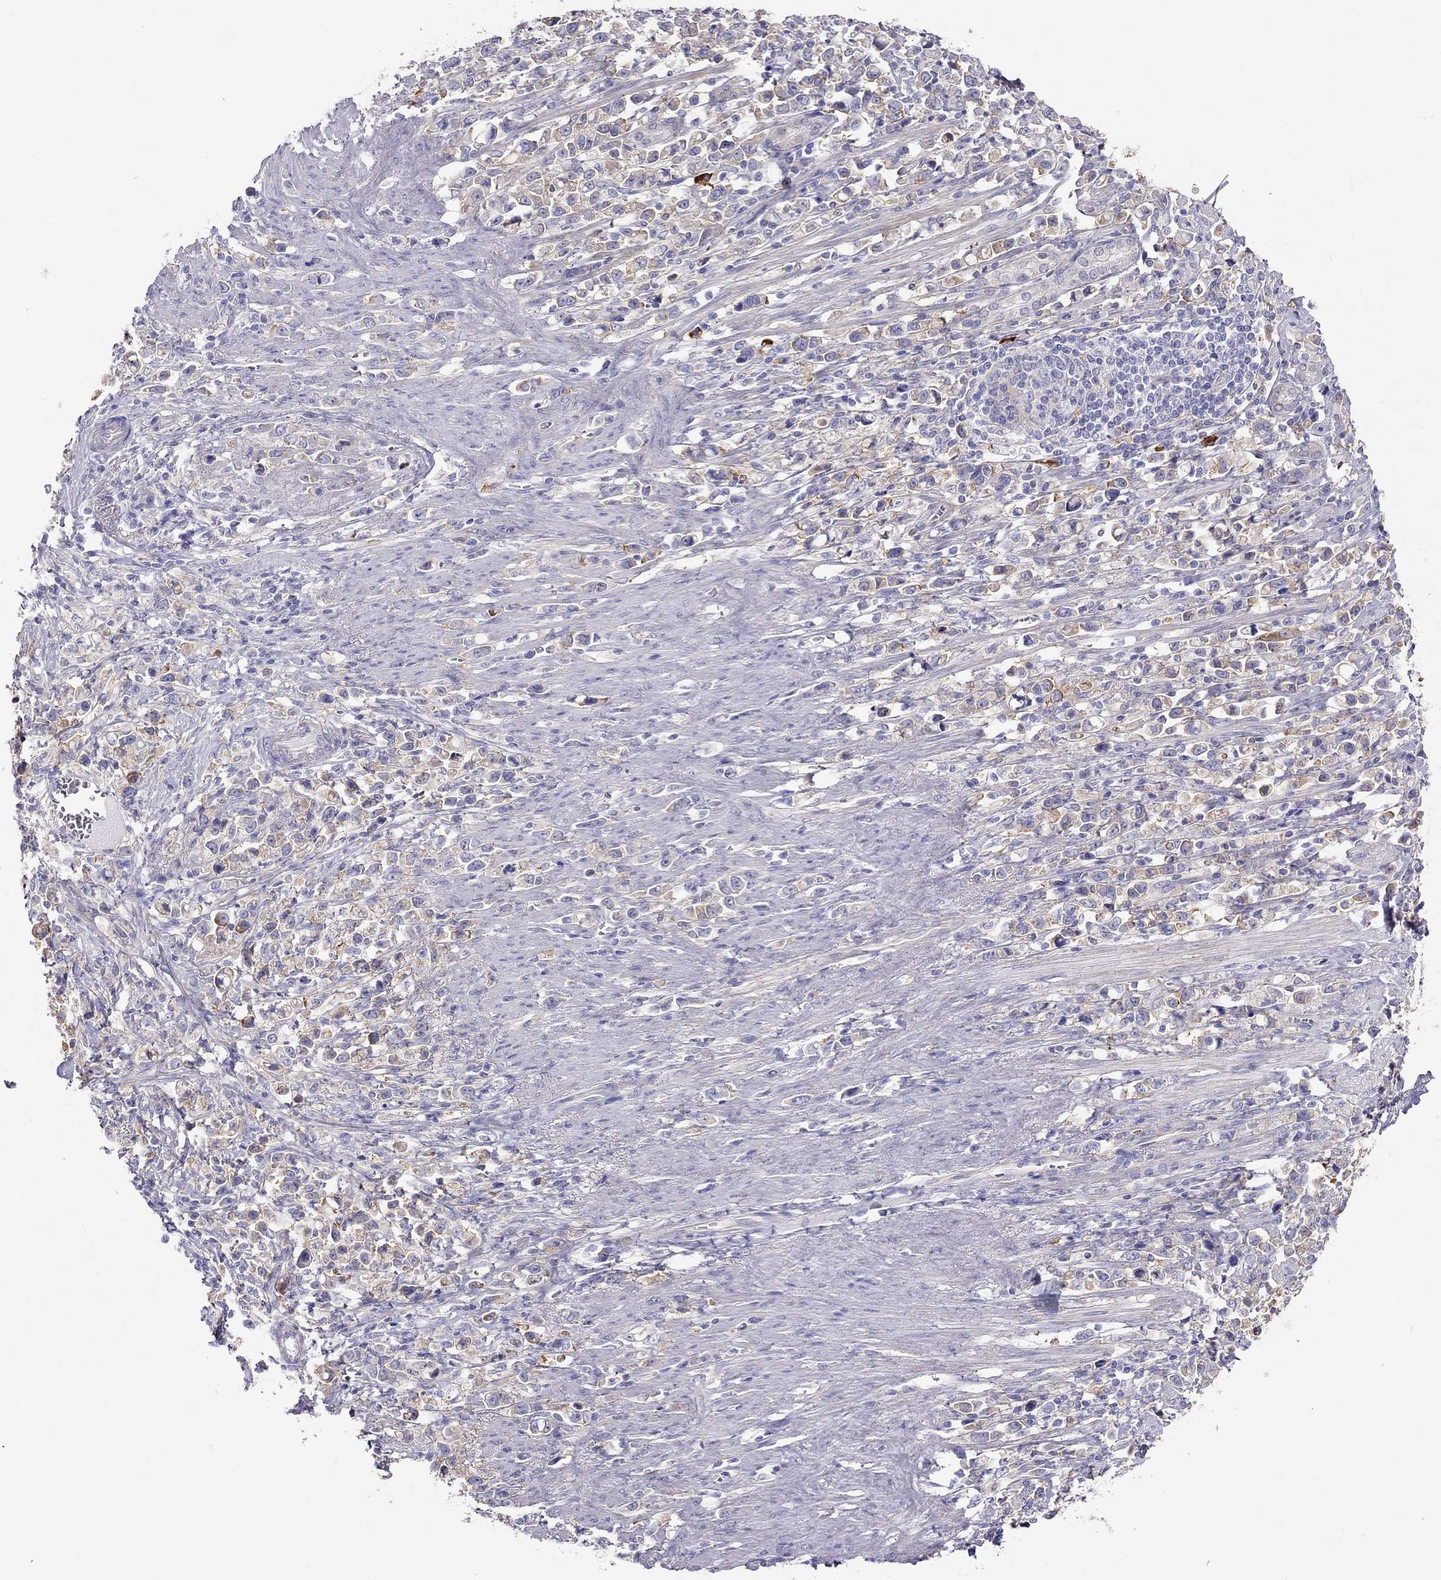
{"staining": {"intensity": "weak", "quantity": ">75%", "location": "cytoplasmic/membranous"}, "tissue": "stomach cancer", "cell_type": "Tumor cells", "image_type": "cancer", "snomed": [{"axis": "morphology", "description": "Adenocarcinoma, NOS"}, {"axis": "topography", "description": "Stomach"}], "caption": "Protein staining of adenocarcinoma (stomach) tissue exhibits weak cytoplasmic/membranous expression in about >75% of tumor cells.", "gene": "ALOX15B", "patient": {"sex": "male", "age": 63}}